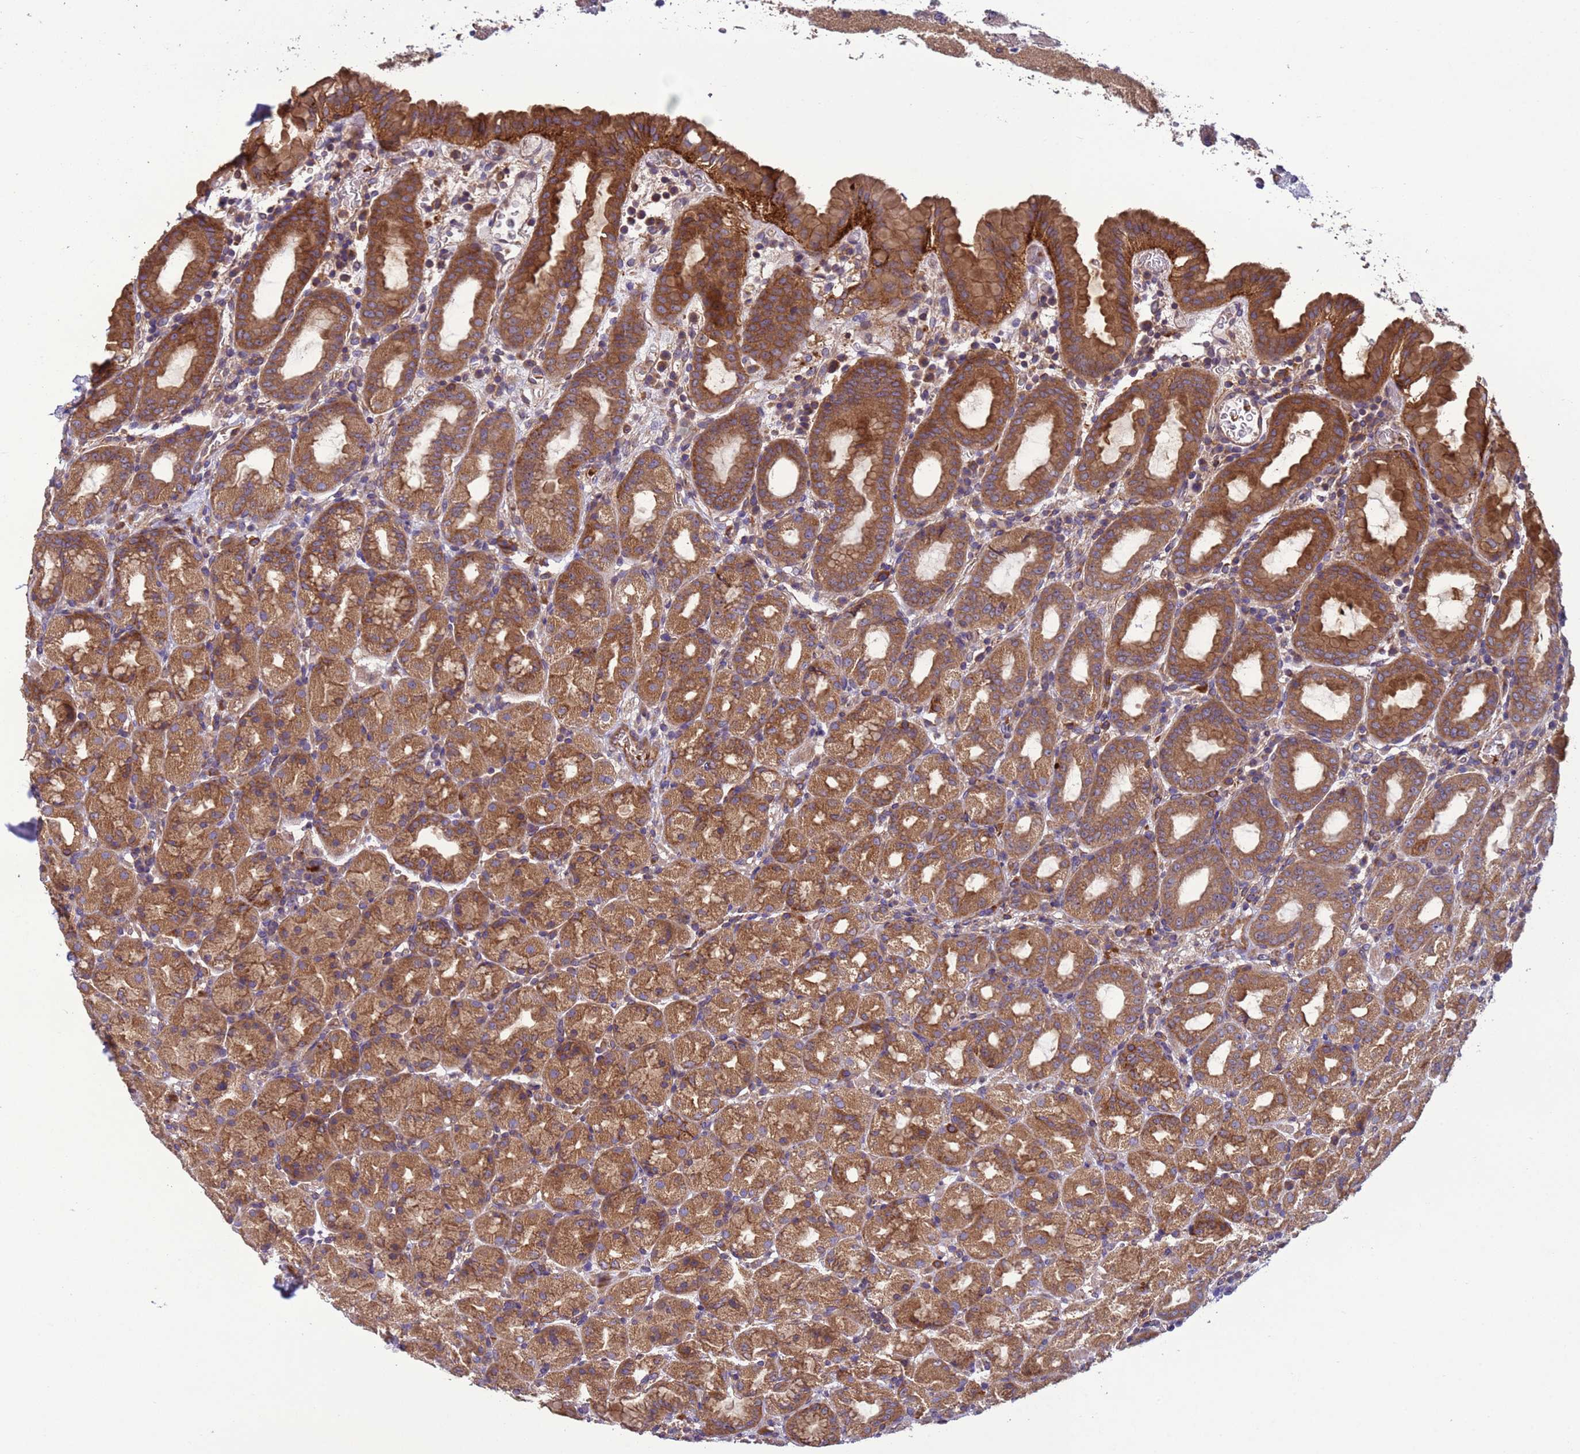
{"staining": {"intensity": "moderate", "quantity": ">75%", "location": "cytoplasmic/membranous"}, "tissue": "stomach", "cell_type": "Glandular cells", "image_type": "normal", "snomed": [{"axis": "morphology", "description": "Normal tissue, NOS"}, {"axis": "topography", "description": "Stomach, upper"}, {"axis": "topography", "description": "Stomach, lower"}, {"axis": "topography", "description": "Small intestine"}], "caption": "The image demonstrates staining of unremarkable stomach, revealing moderate cytoplasmic/membranous protein staining (brown color) within glandular cells.", "gene": "RAB10", "patient": {"sex": "male", "age": 68}}